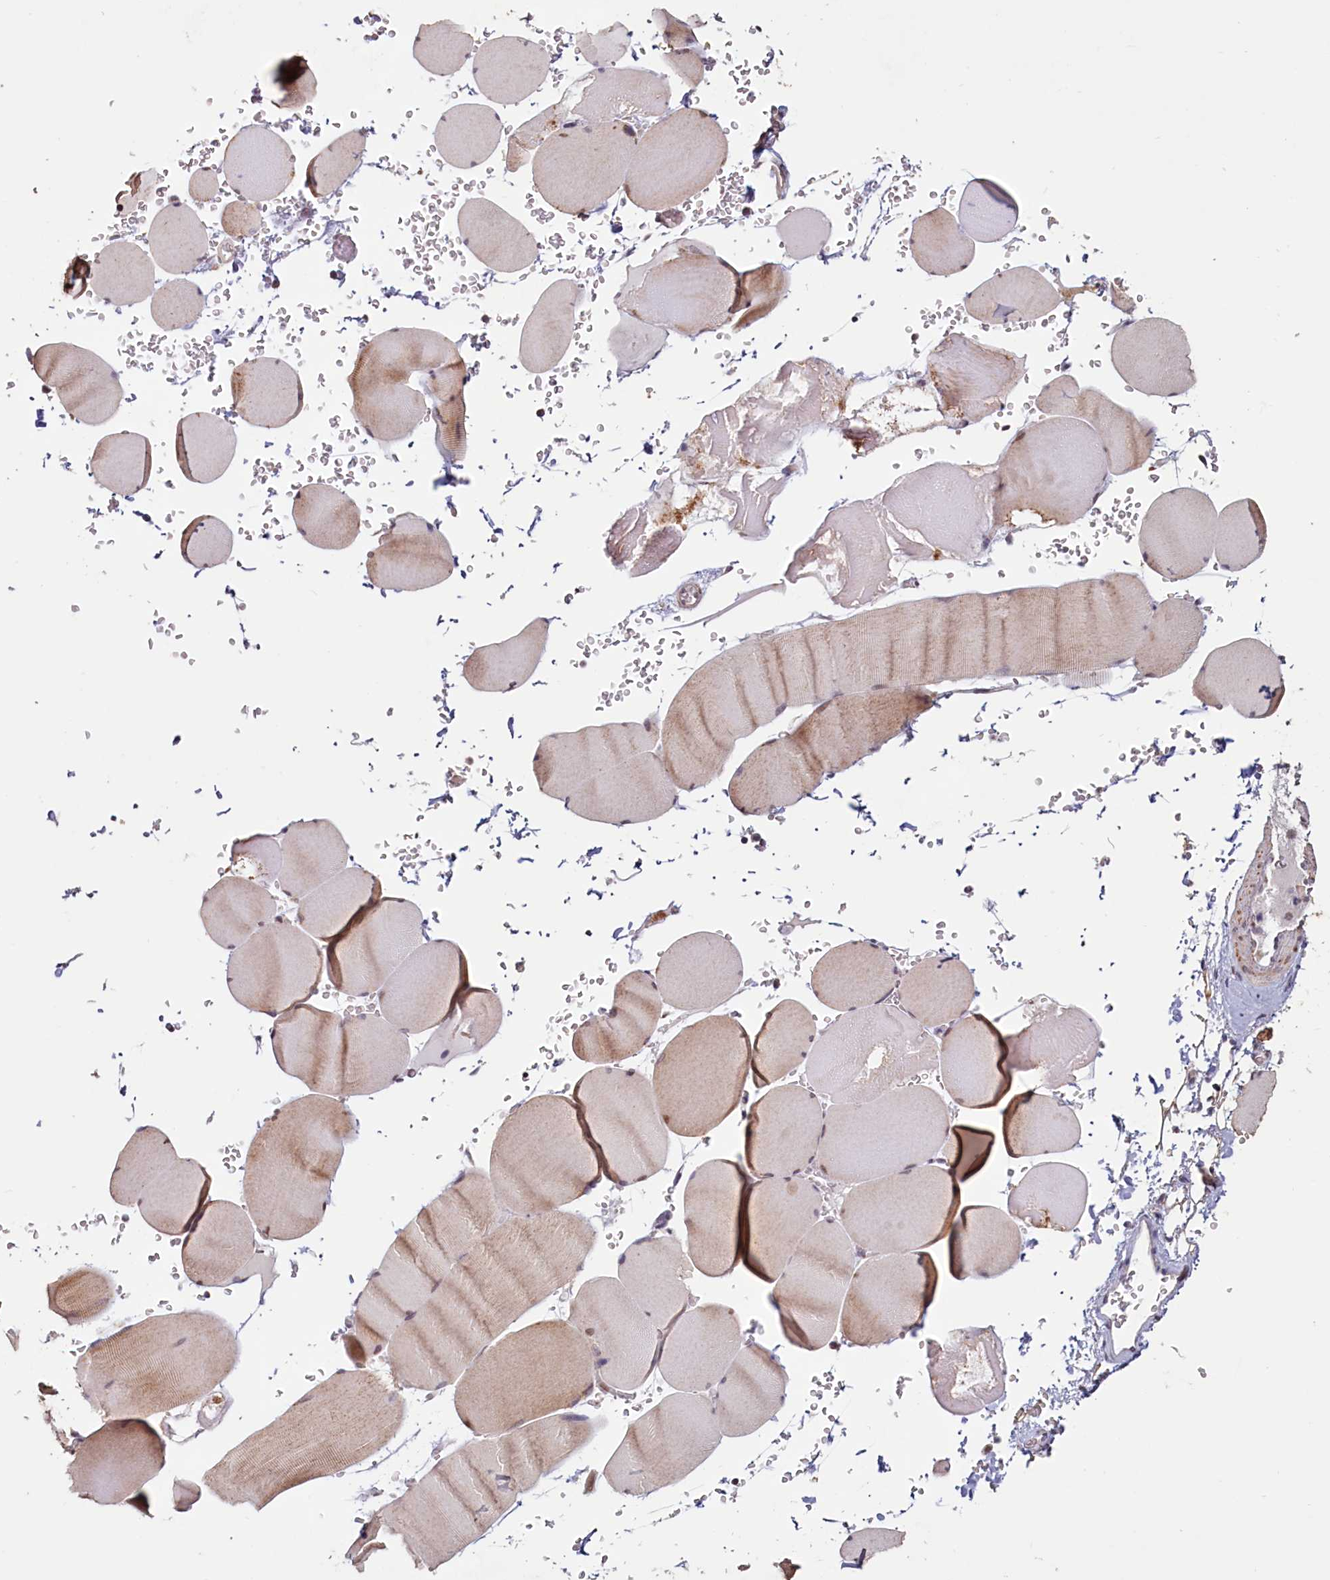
{"staining": {"intensity": "weak", "quantity": "25%-75%", "location": "cytoplasmic/membranous"}, "tissue": "skeletal muscle", "cell_type": "Myocytes", "image_type": "normal", "snomed": [{"axis": "morphology", "description": "Normal tissue, NOS"}, {"axis": "topography", "description": "Skeletal muscle"}, {"axis": "topography", "description": "Head-Neck"}], "caption": "Immunohistochemistry (IHC) photomicrograph of normal skeletal muscle: skeletal muscle stained using immunohistochemistry demonstrates low levels of weak protein expression localized specifically in the cytoplasmic/membranous of myocytes, appearing as a cytoplasmic/membranous brown color.", "gene": "PDE6D", "patient": {"sex": "male", "age": 66}}